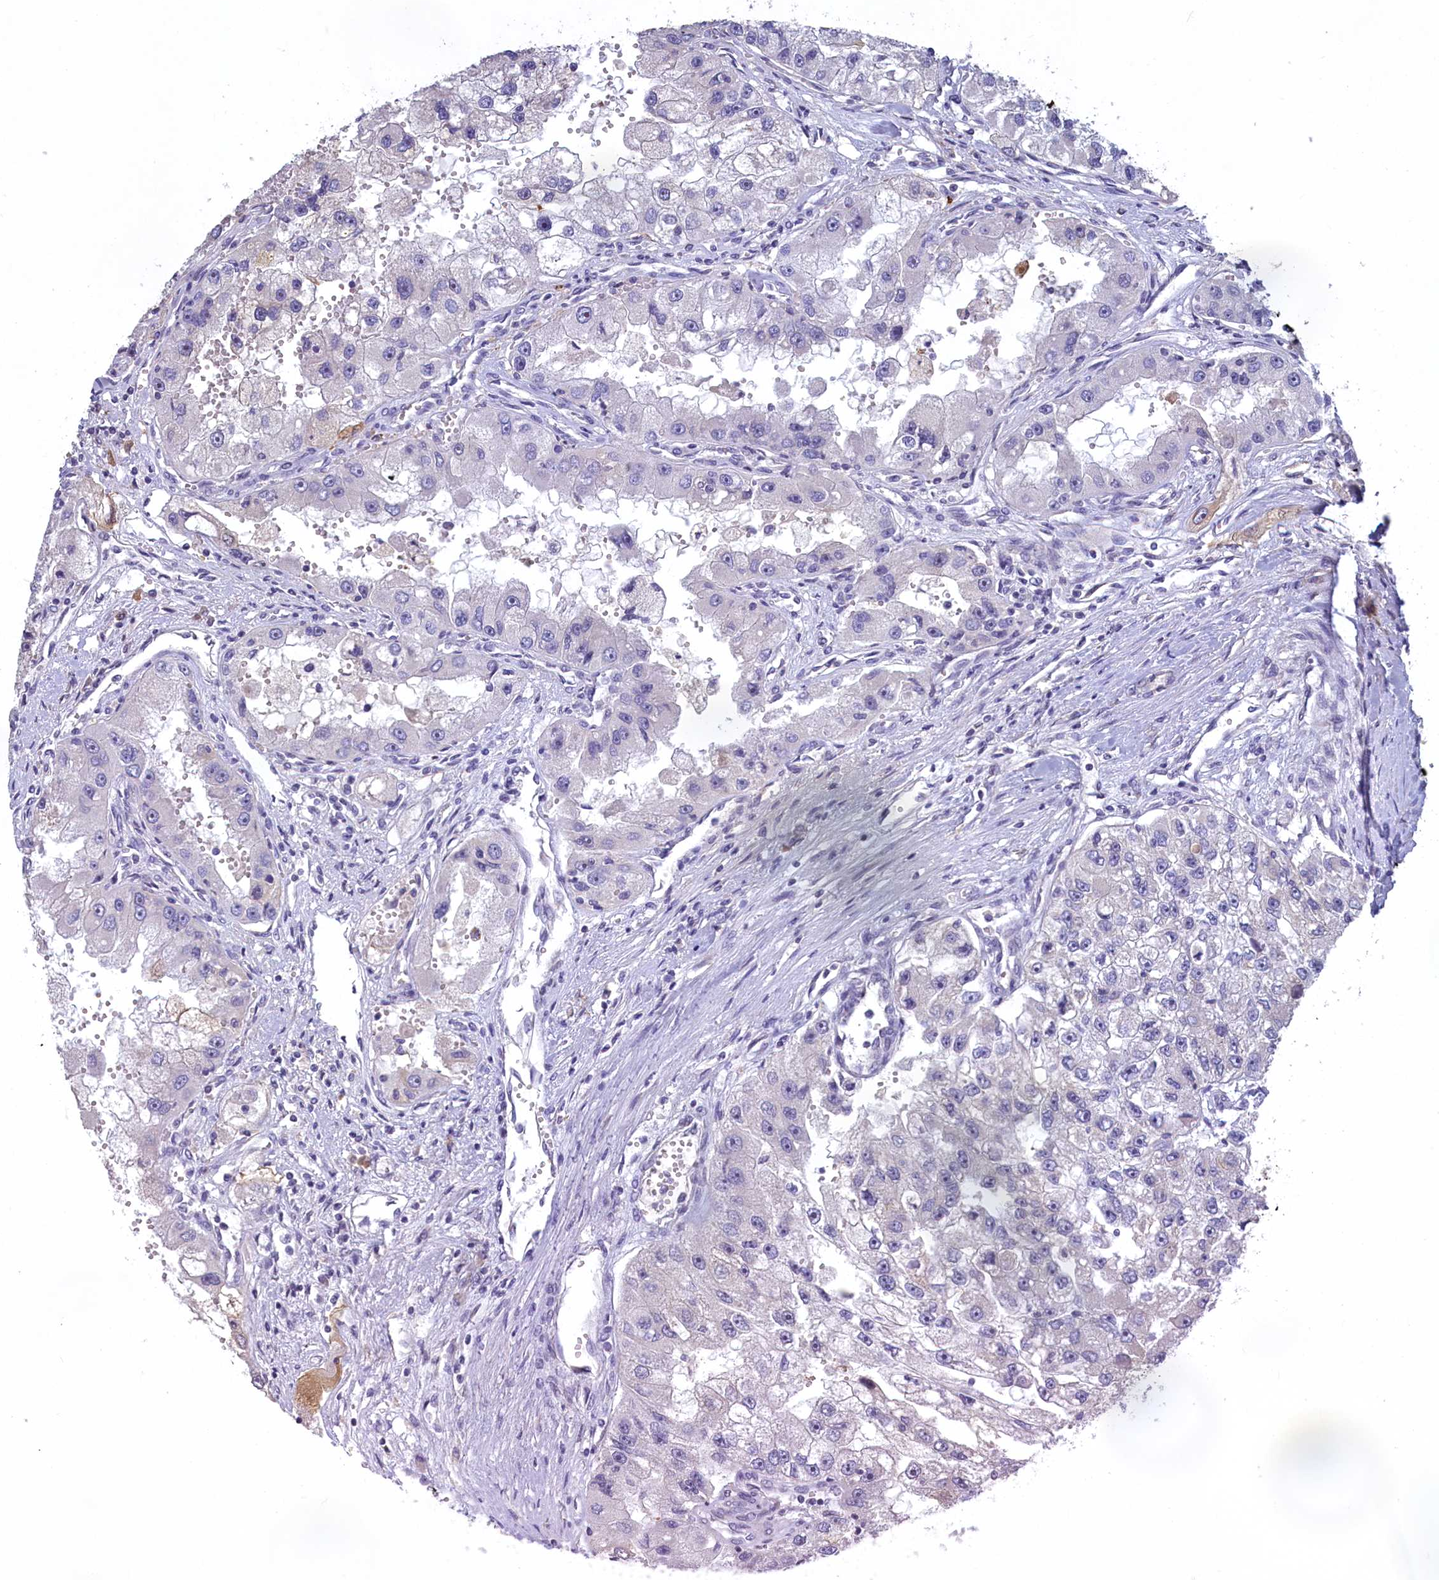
{"staining": {"intensity": "negative", "quantity": "none", "location": "none"}, "tissue": "renal cancer", "cell_type": "Tumor cells", "image_type": "cancer", "snomed": [{"axis": "morphology", "description": "Adenocarcinoma, NOS"}, {"axis": "topography", "description": "Kidney"}], "caption": "The histopathology image demonstrates no significant staining in tumor cells of renal cancer. Nuclei are stained in blue.", "gene": "UCHL3", "patient": {"sex": "male", "age": 63}}